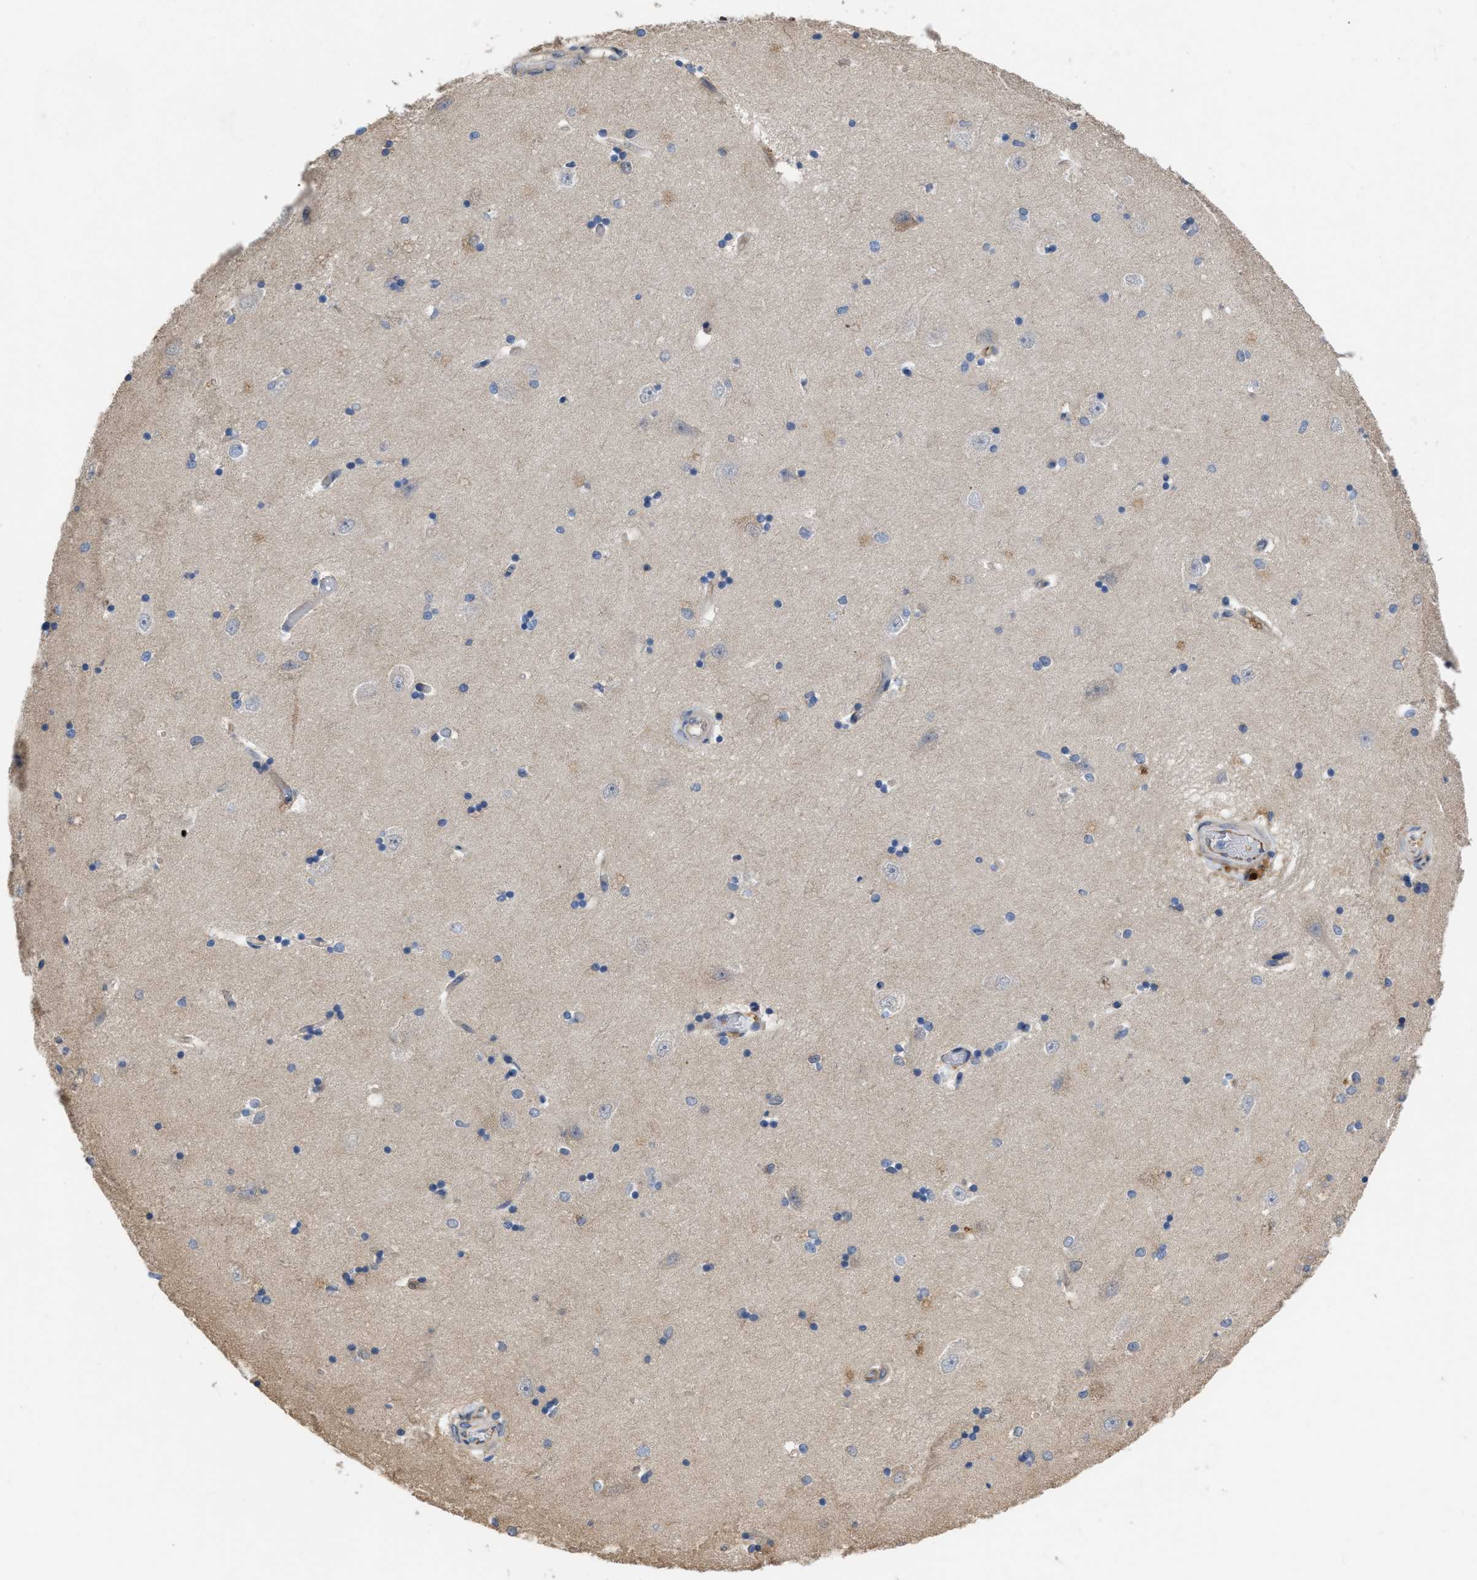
{"staining": {"intensity": "weak", "quantity": "<25%", "location": "cytoplasmic/membranous"}, "tissue": "hippocampus", "cell_type": "Glial cells", "image_type": "normal", "snomed": [{"axis": "morphology", "description": "Normal tissue, NOS"}, {"axis": "topography", "description": "Hippocampus"}], "caption": "The immunohistochemistry (IHC) histopathology image has no significant staining in glial cells of hippocampus. The staining is performed using DAB (3,3'-diaminobenzidine) brown chromogen with nuclei counter-stained in using hematoxylin.", "gene": "SLC4A11", "patient": {"sex": "male", "age": 45}}